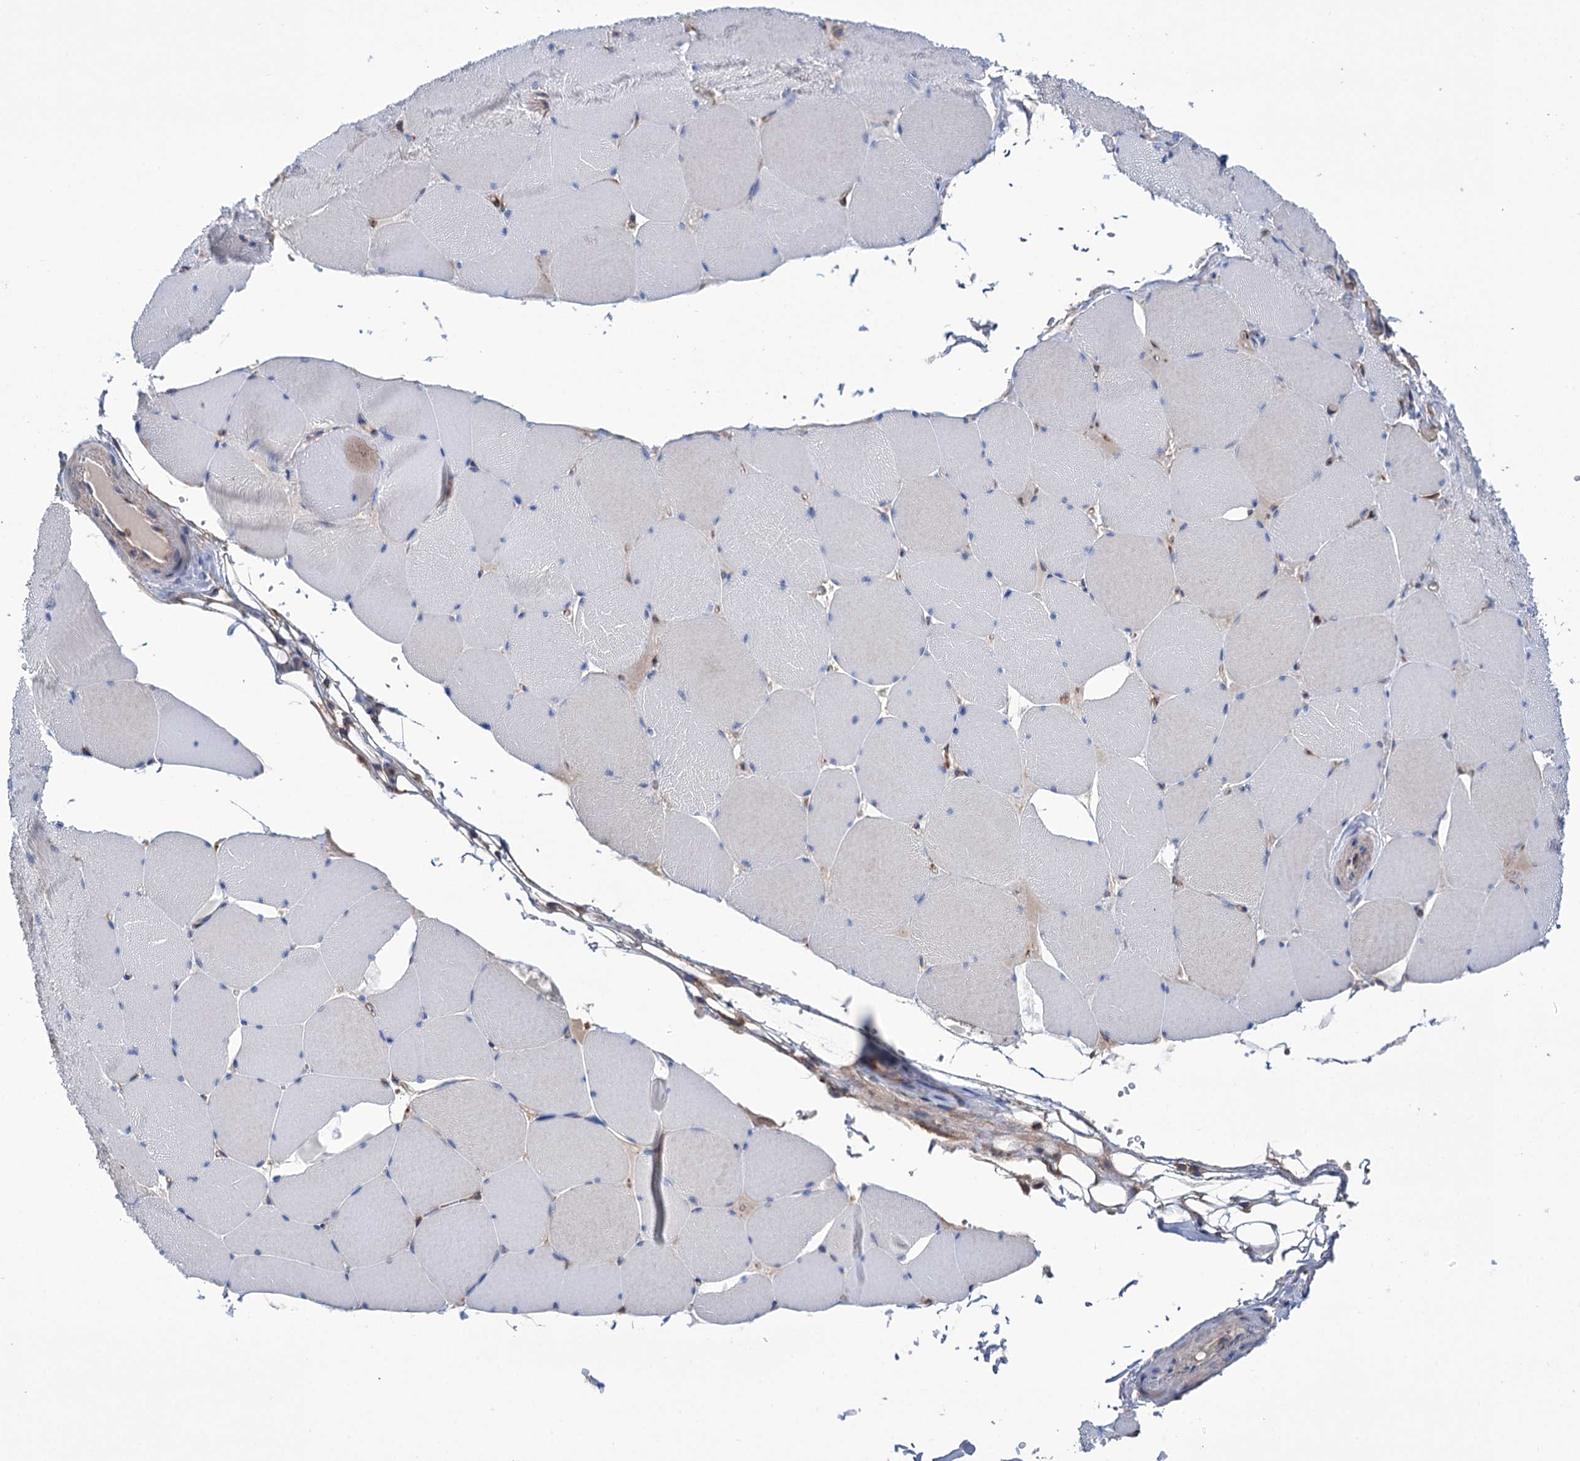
{"staining": {"intensity": "negative", "quantity": "none", "location": "none"}, "tissue": "skeletal muscle", "cell_type": "Myocytes", "image_type": "normal", "snomed": [{"axis": "morphology", "description": "Normal tissue, NOS"}, {"axis": "topography", "description": "Skeletal muscle"}, {"axis": "topography", "description": "Head-Neck"}], "caption": "The IHC histopathology image has no significant positivity in myocytes of skeletal muscle.", "gene": "DEF6", "patient": {"sex": "male", "age": 66}}